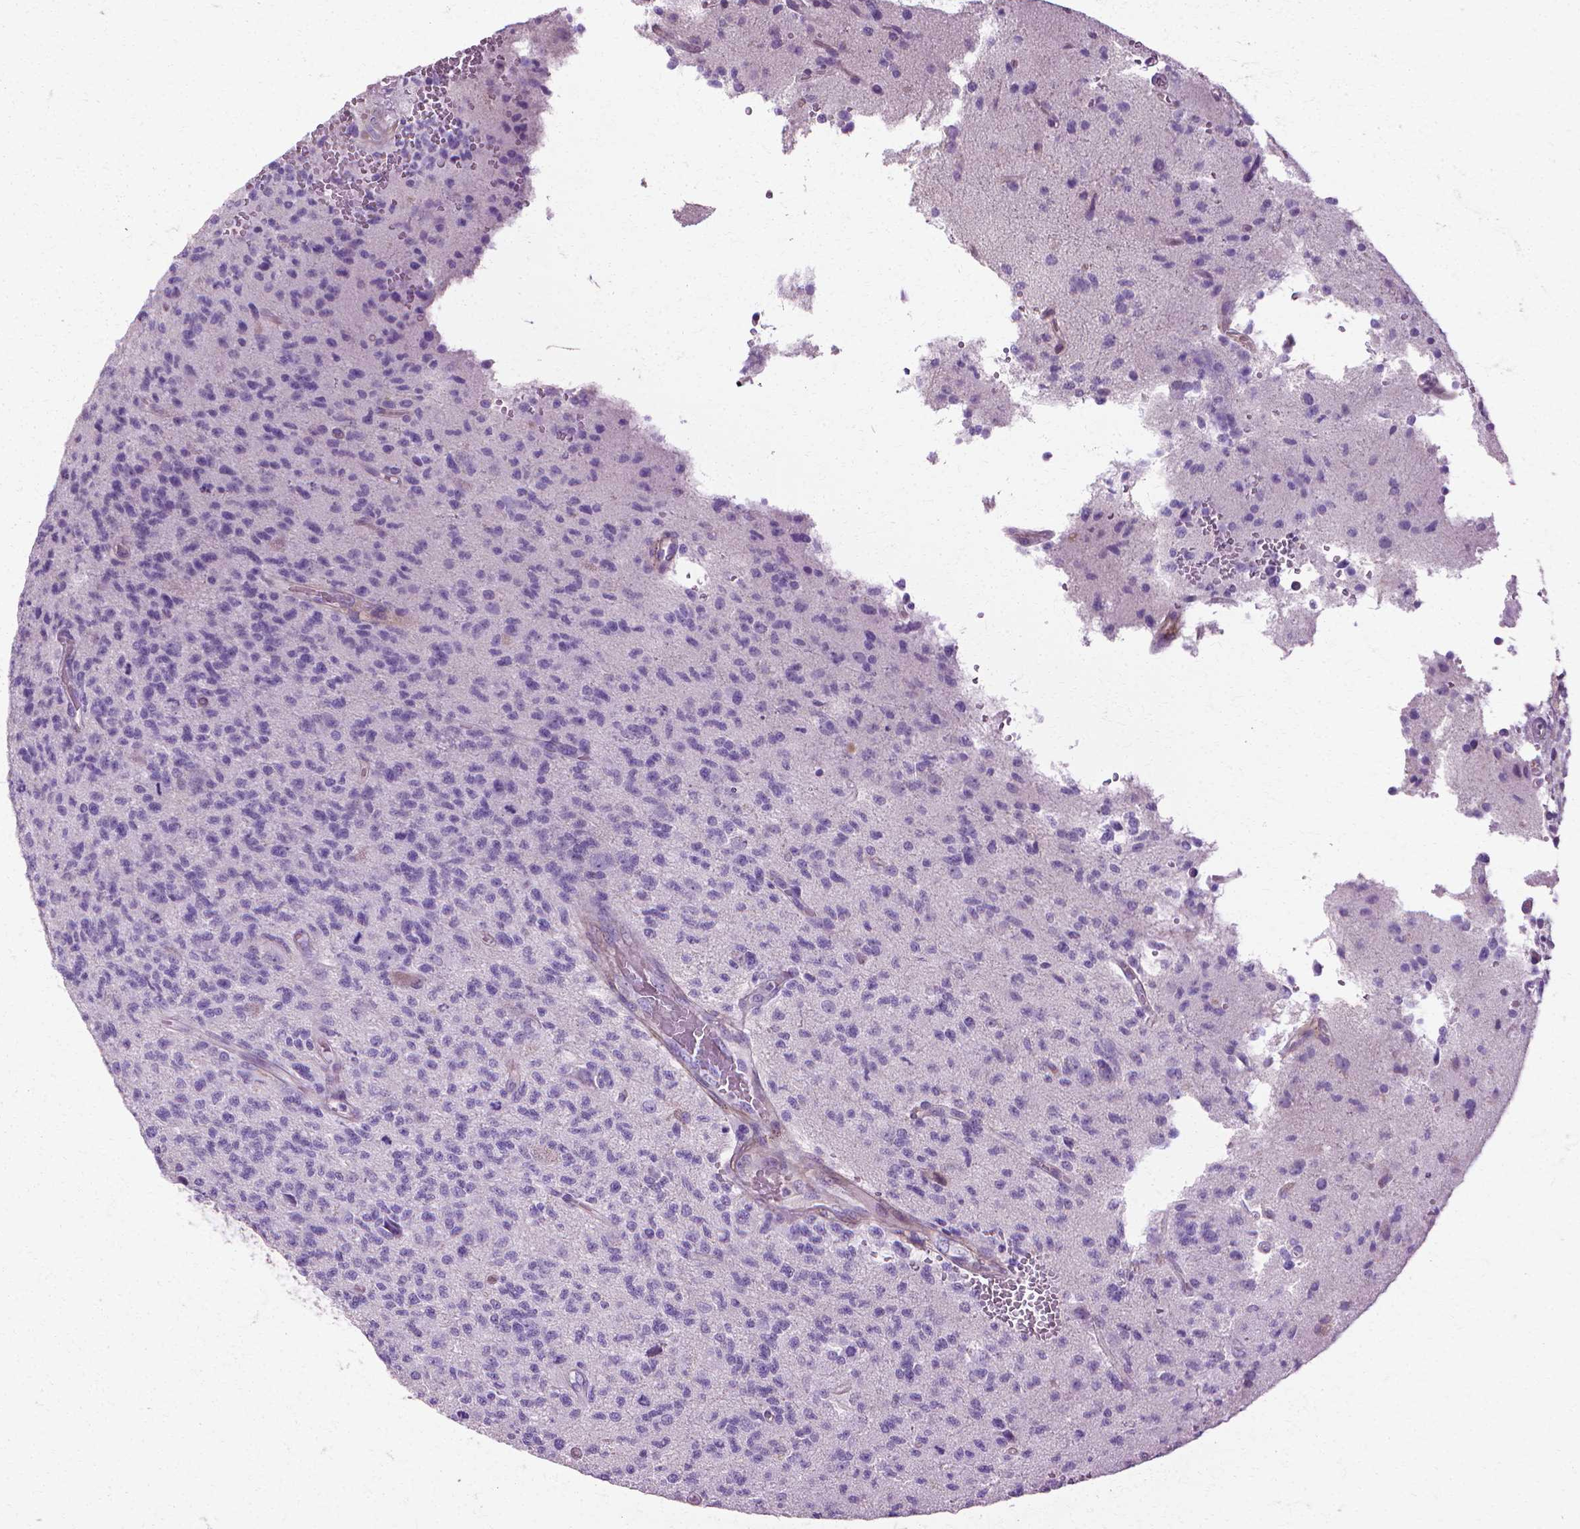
{"staining": {"intensity": "negative", "quantity": "none", "location": "none"}, "tissue": "glioma", "cell_type": "Tumor cells", "image_type": "cancer", "snomed": [{"axis": "morphology", "description": "Glioma, malignant, High grade"}, {"axis": "topography", "description": "Brain"}], "caption": "A photomicrograph of human malignant glioma (high-grade) is negative for staining in tumor cells. (DAB (3,3'-diaminobenzidine) IHC visualized using brightfield microscopy, high magnification).", "gene": "CFAP157", "patient": {"sex": "male", "age": 56}}